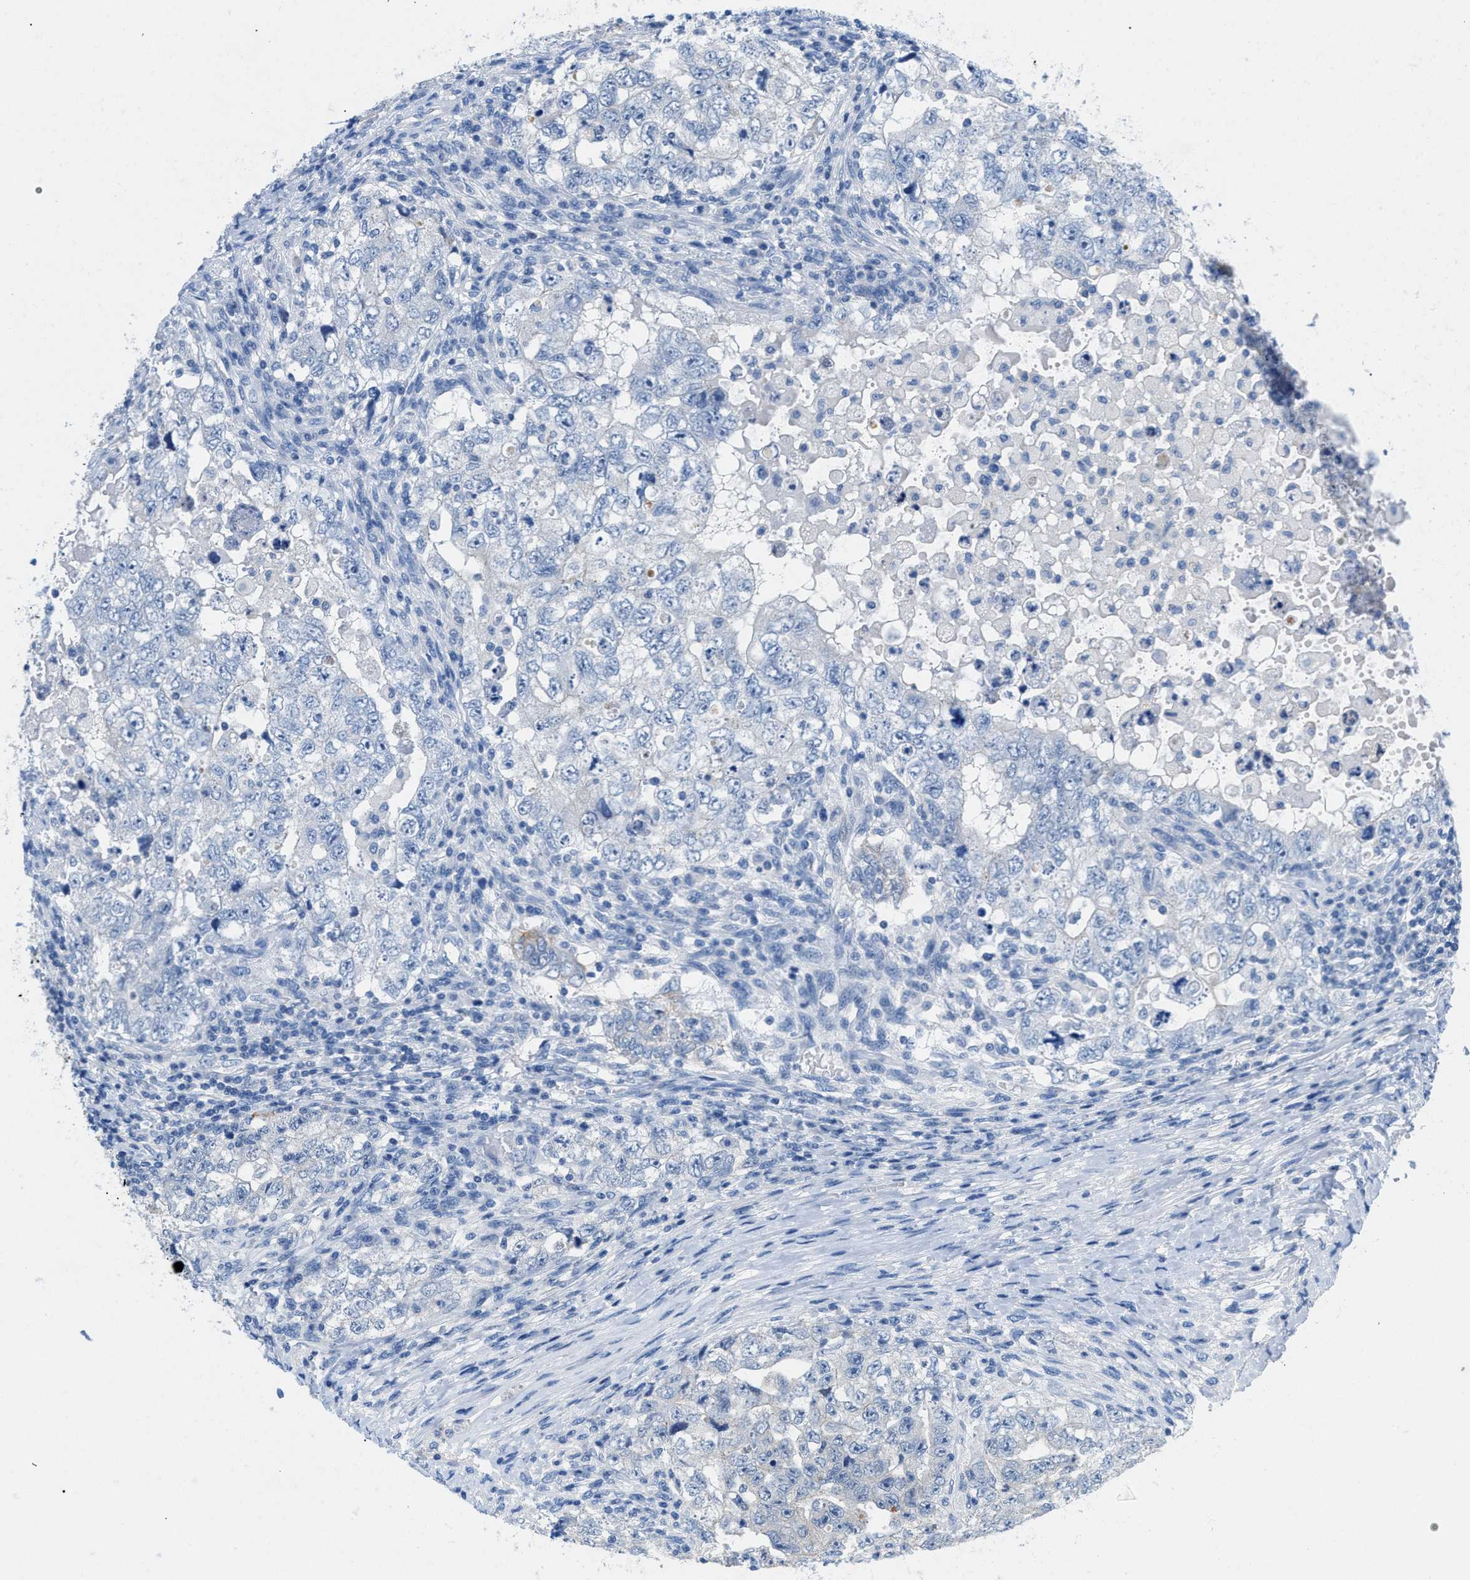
{"staining": {"intensity": "negative", "quantity": "none", "location": "none"}, "tissue": "testis cancer", "cell_type": "Tumor cells", "image_type": "cancer", "snomed": [{"axis": "morphology", "description": "Carcinoma, Embryonal, NOS"}, {"axis": "topography", "description": "Testis"}], "caption": "This photomicrograph is of testis cancer (embryonal carcinoma) stained with immunohistochemistry (IHC) to label a protein in brown with the nuclei are counter-stained blue. There is no expression in tumor cells. (Stains: DAB (3,3'-diaminobenzidine) immunohistochemistry (IHC) with hematoxylin counter stain, Microscopy: brightfield microscopy at high magnification).", "gene": "BPGM", "patient": {"sex": "male", "age": 36}}